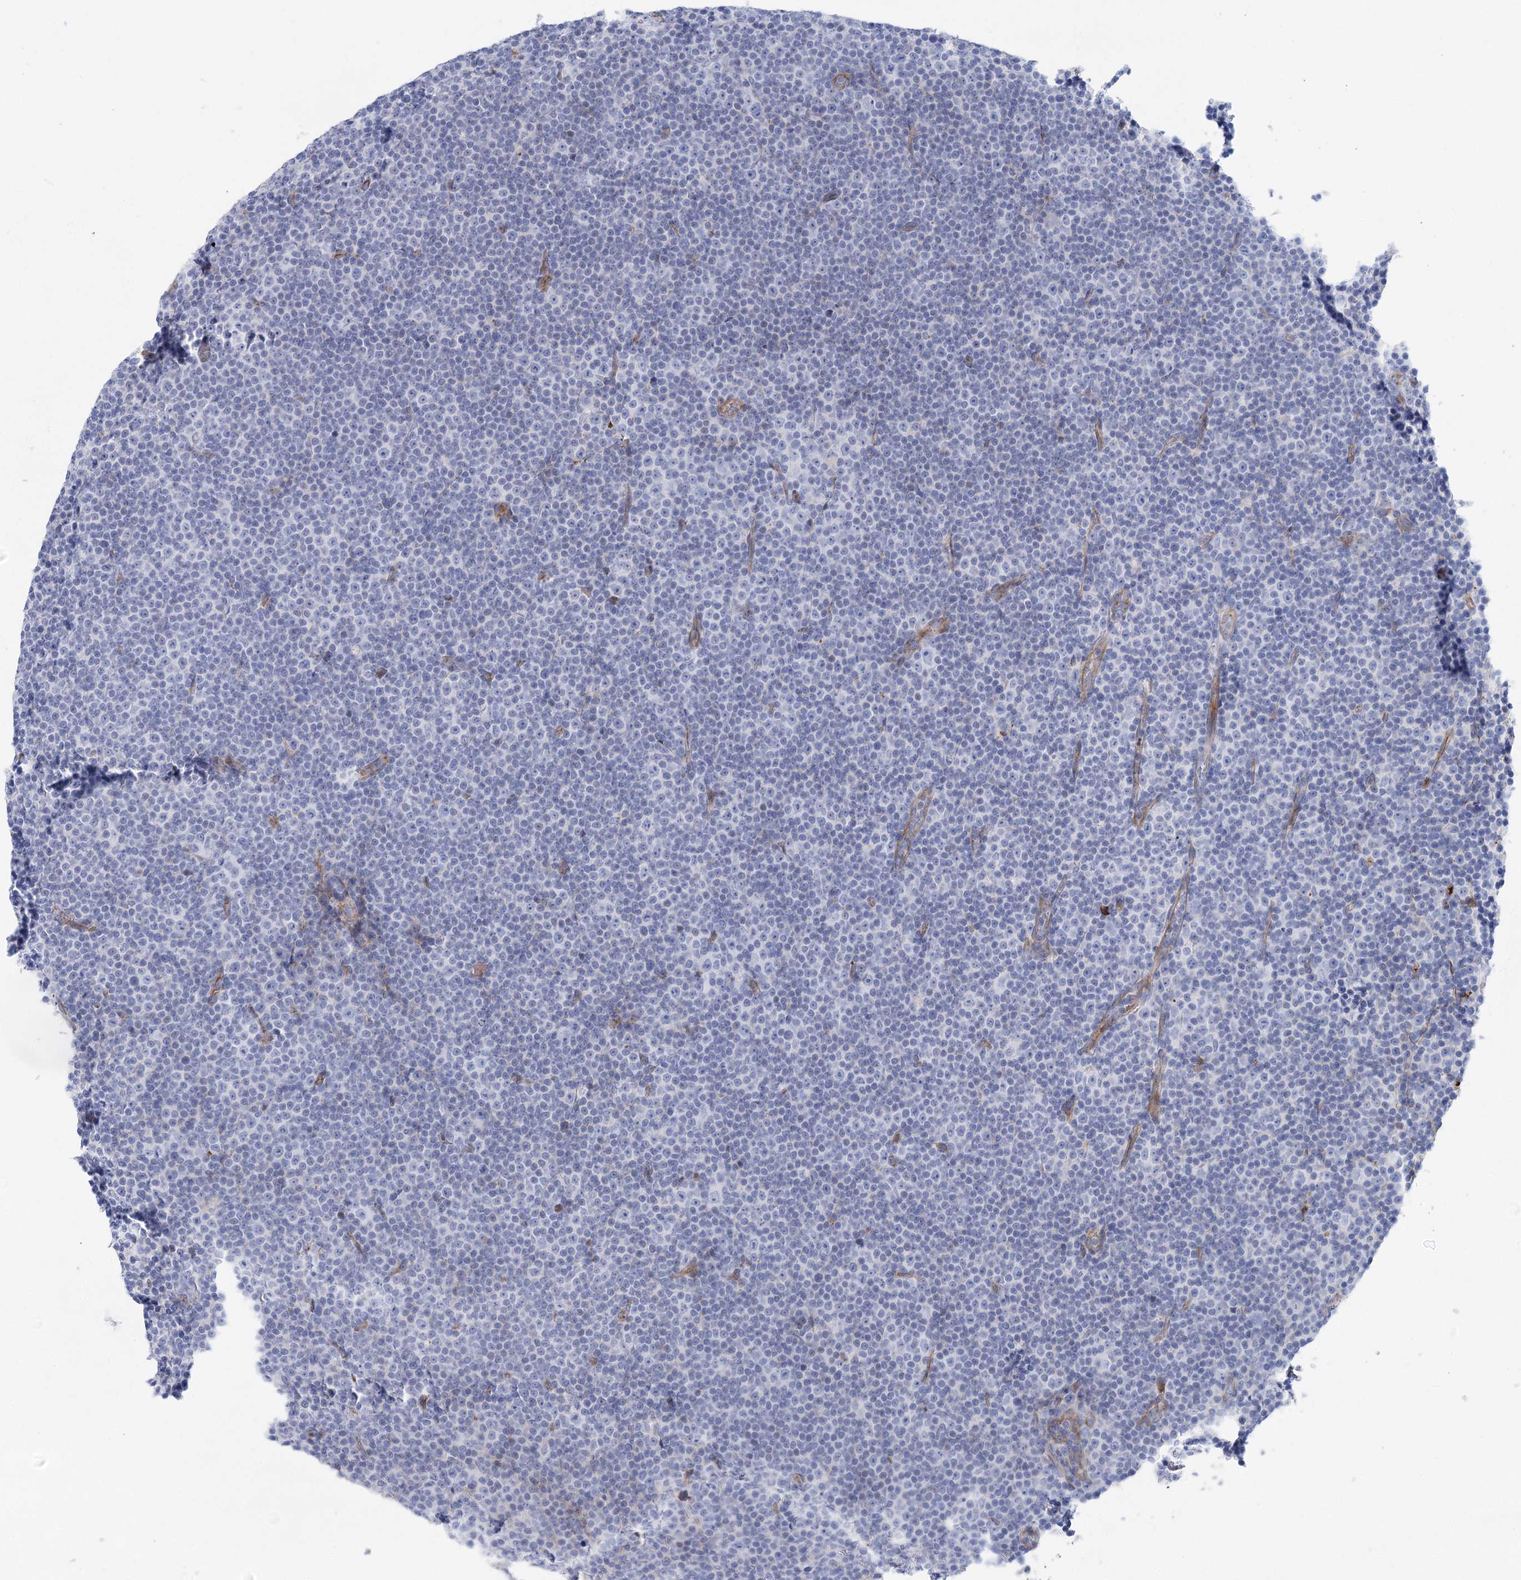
{"staining": {"intensity": "negative", "quantity": "none", "location": "none"}, "tissue": "lymphoma", "cell_type": "Tumor cells", "image_type": "cancer", "snomed": [{"axis": "morphology", "description": "Malignant lymphoma, non-Hodgkin's type, Low grade"}, {"axis": "topography", "description": "Lymph node"}], "caption": "A histopathology image of human low-grade malignant lymphoma, non-Hodgkin's type is negative for staining in tumor cells.", "gene": "ANKRD23", "patient": {"sex": "female", "age": 67}}